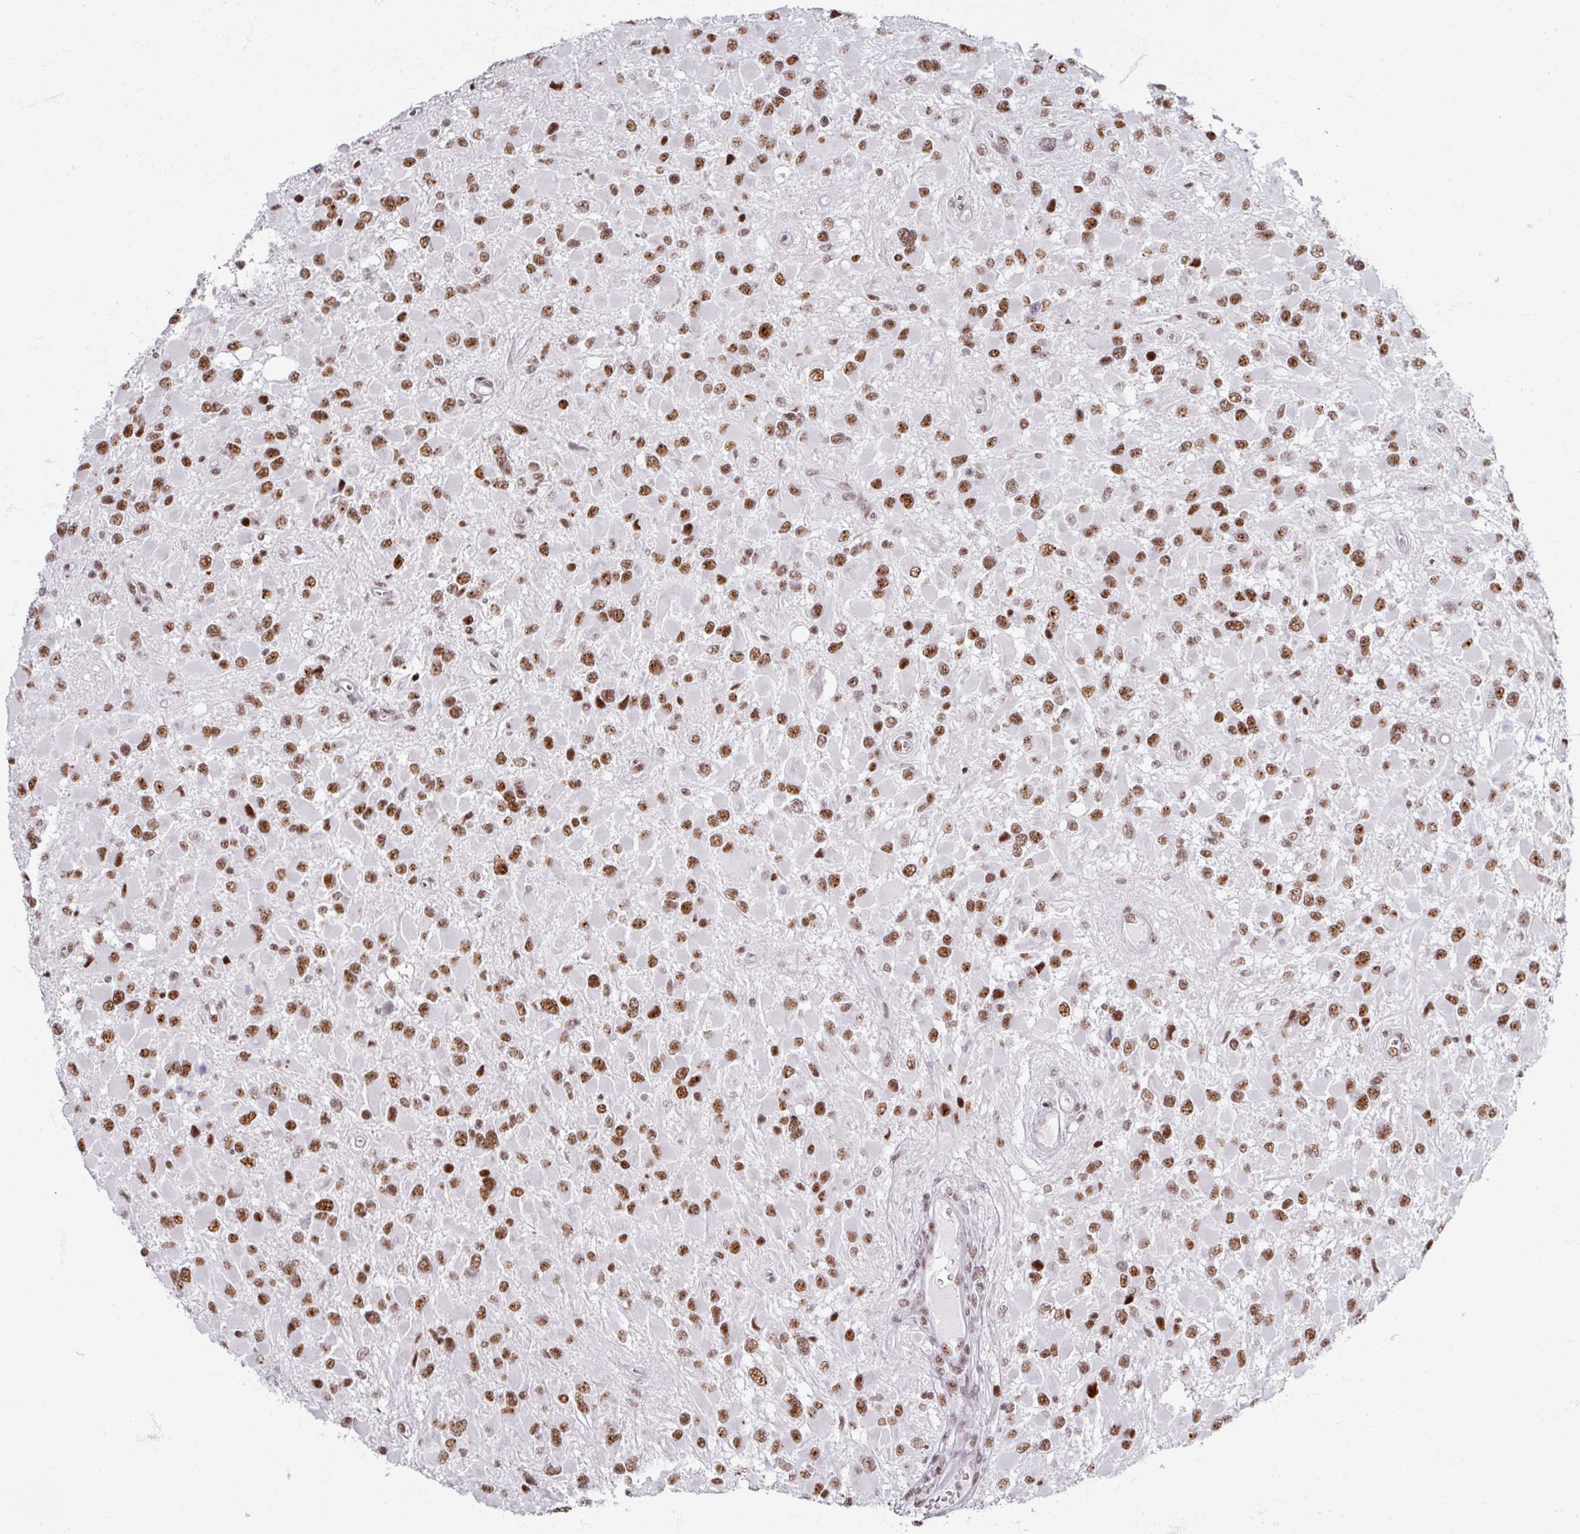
{"staining": {"intensity": "moderate", "quantity": ">75%", "location": "nuclear"}, "tissue": "glioma", "cell_type": "Tumor cells", "image_type": "cancer", "snomed": [{"axis": "morphology", "description": "Glioma, malignant, High grade"}, {"axis": "topography", "description": "Brain"}], "caption": "The micrograph shows staining of malignant high-grade glioma, revealing moderate nuclear protein staining (brown color) within tumor cells. (IHC, brightfield microscopy, high magnification).", "gene": "ADAR", "patient": {"sex": "male", "age": 53}}